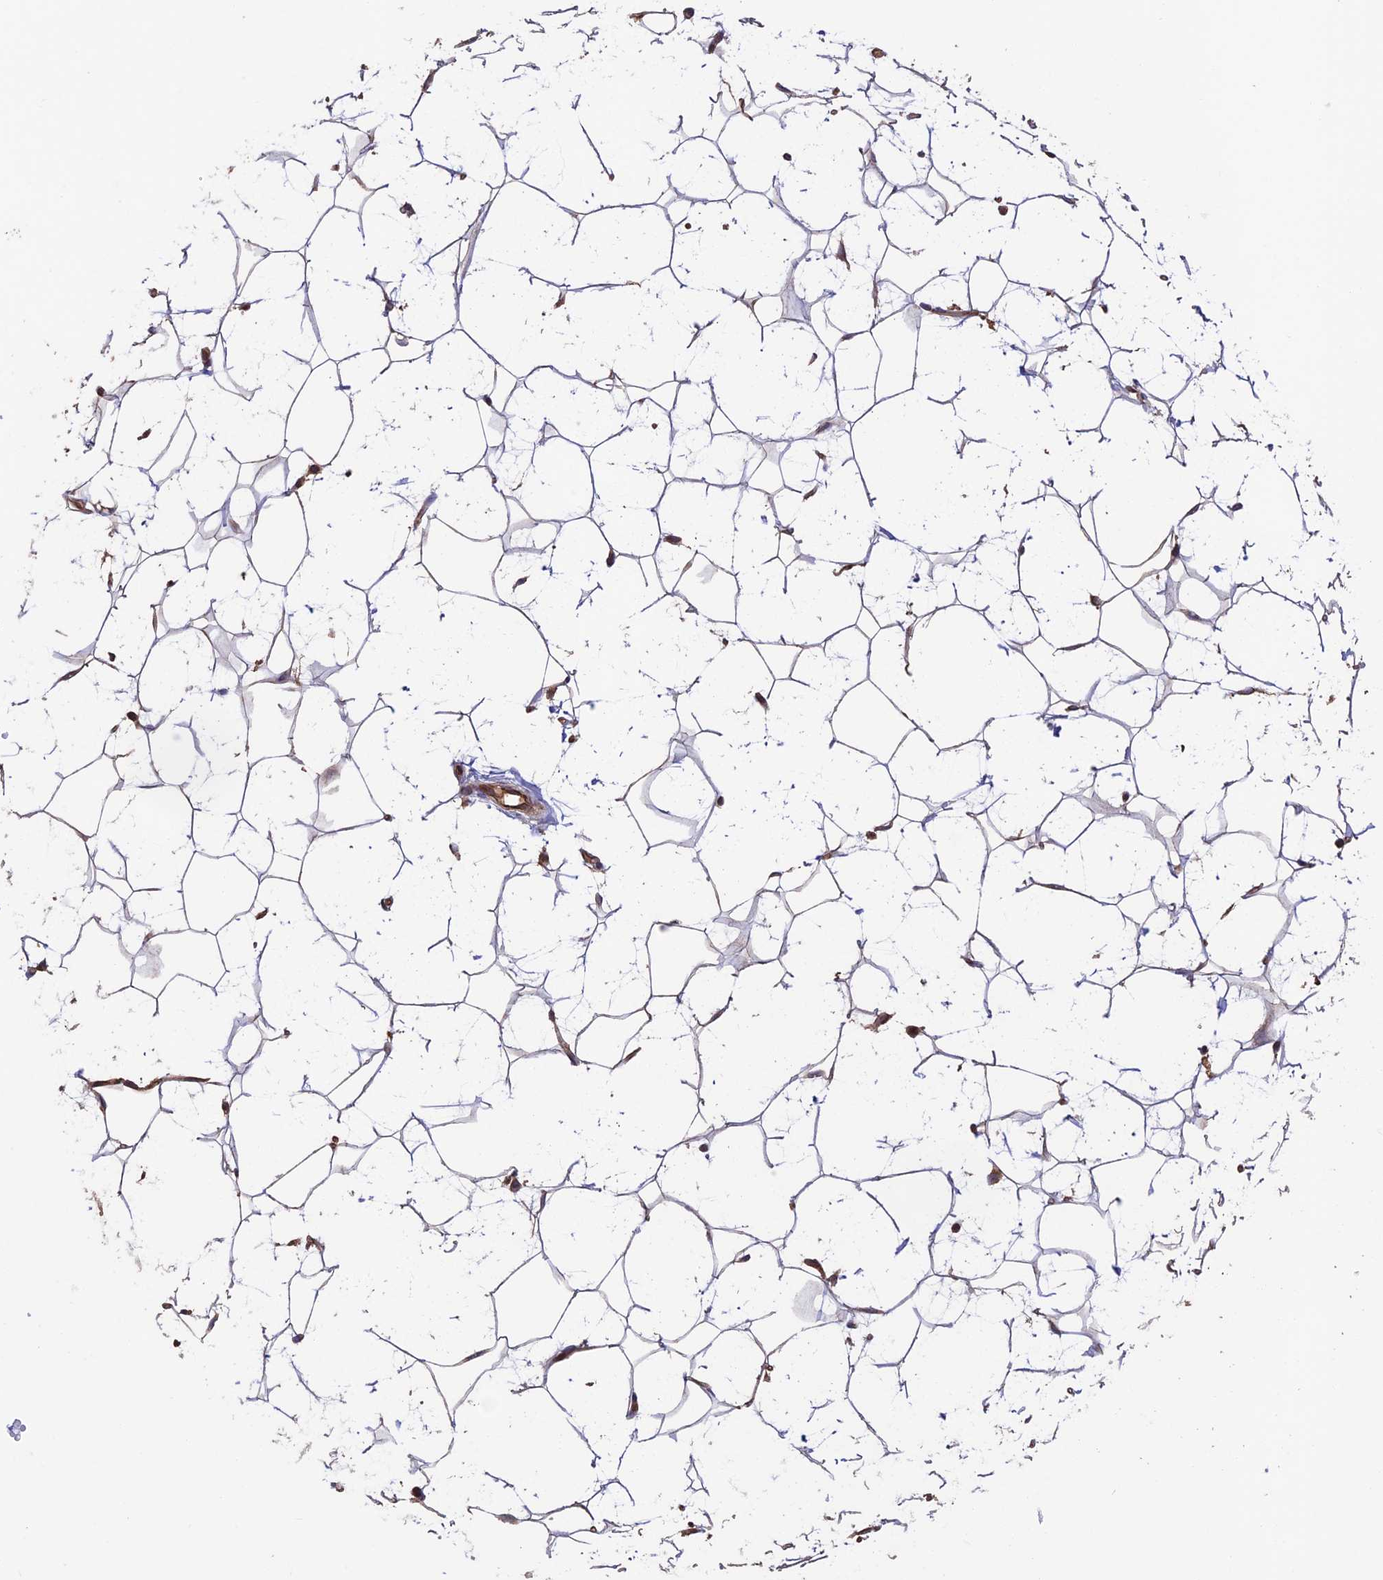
{"staining": {"intensity": "moderate", "quantity": "25%-75%", "location": "cytoplasmic/membranous"}, "tissue": "adipose tissue", "cell_type": "Adipocytes", "image_type": "normal", "snomed": [{"axis": "morphology", "description": "Normal tissue, NOS"}, {"axis": "topography", "description": "Breast"}], "caption": "This image displays normal adipose tissue stained with IHC to label a protein in brown. The cytoplasmic/membranous of adipocytes show moderate positivity for the protein. Nuclei are counter-stained blue.", "gene": "EMC3", "patient": {"sex": "female", "age": 26}}